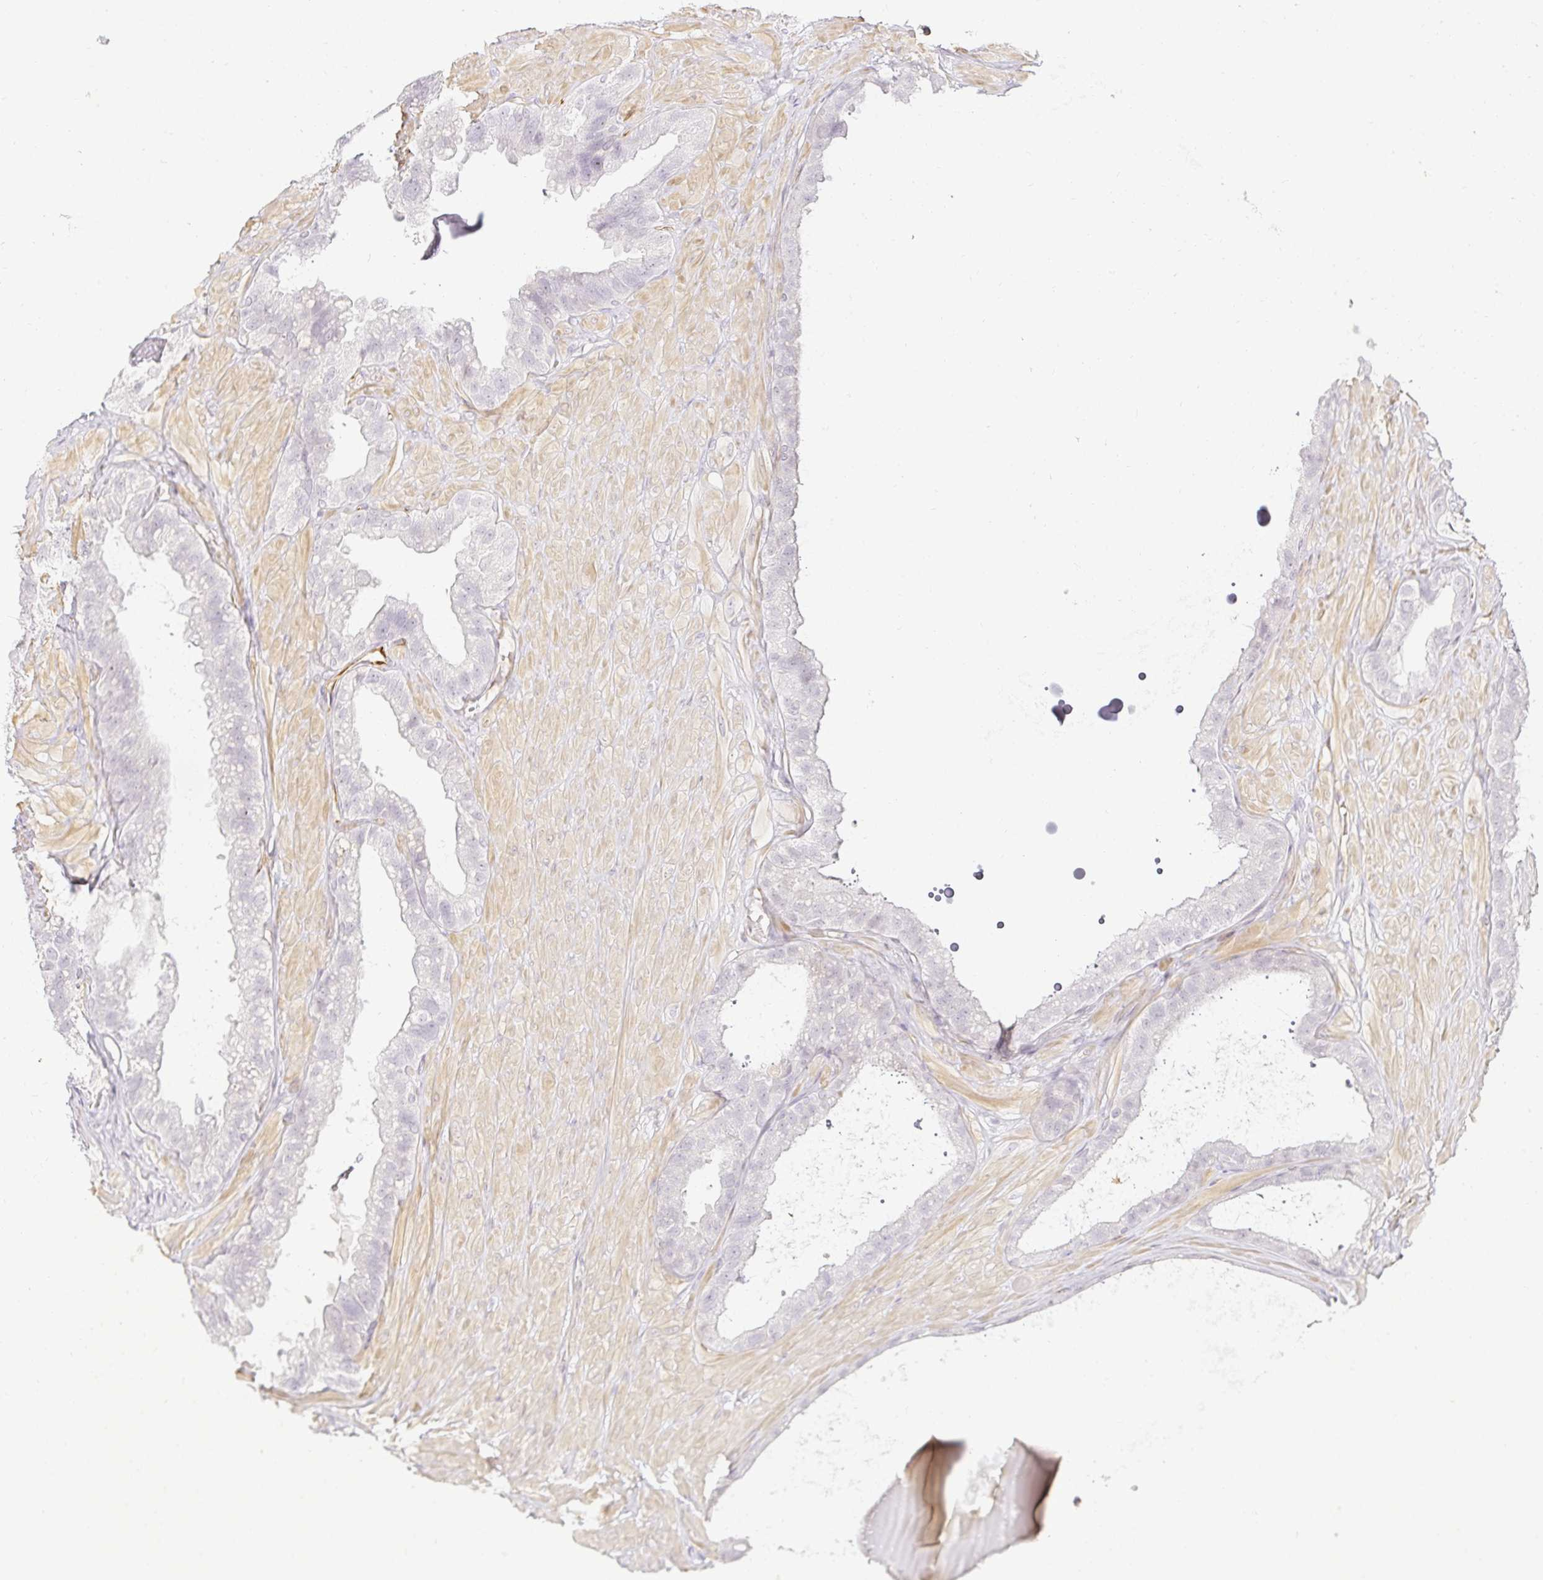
{"staining": {"intensity": "negative", "quantity": "none", "location": "none"}, "tissue": "seminal vesicle", "cell_type": "Glandular cells", "image_type": "normal", "snomed": [{"axis": "morphology", "description": "Normal tissue, NOS"}, {"axis": "topography", "description": "Seminal veicle"}, {"axis": "topography", "description": "Peripheral nerve tissue"}], "caption": "Immunohistochemical staining of normal seminal vesicle reveals no significant expression in glandular cells.", "gene": "ACAN", "patient": {"sex": "male", "age": 76}}